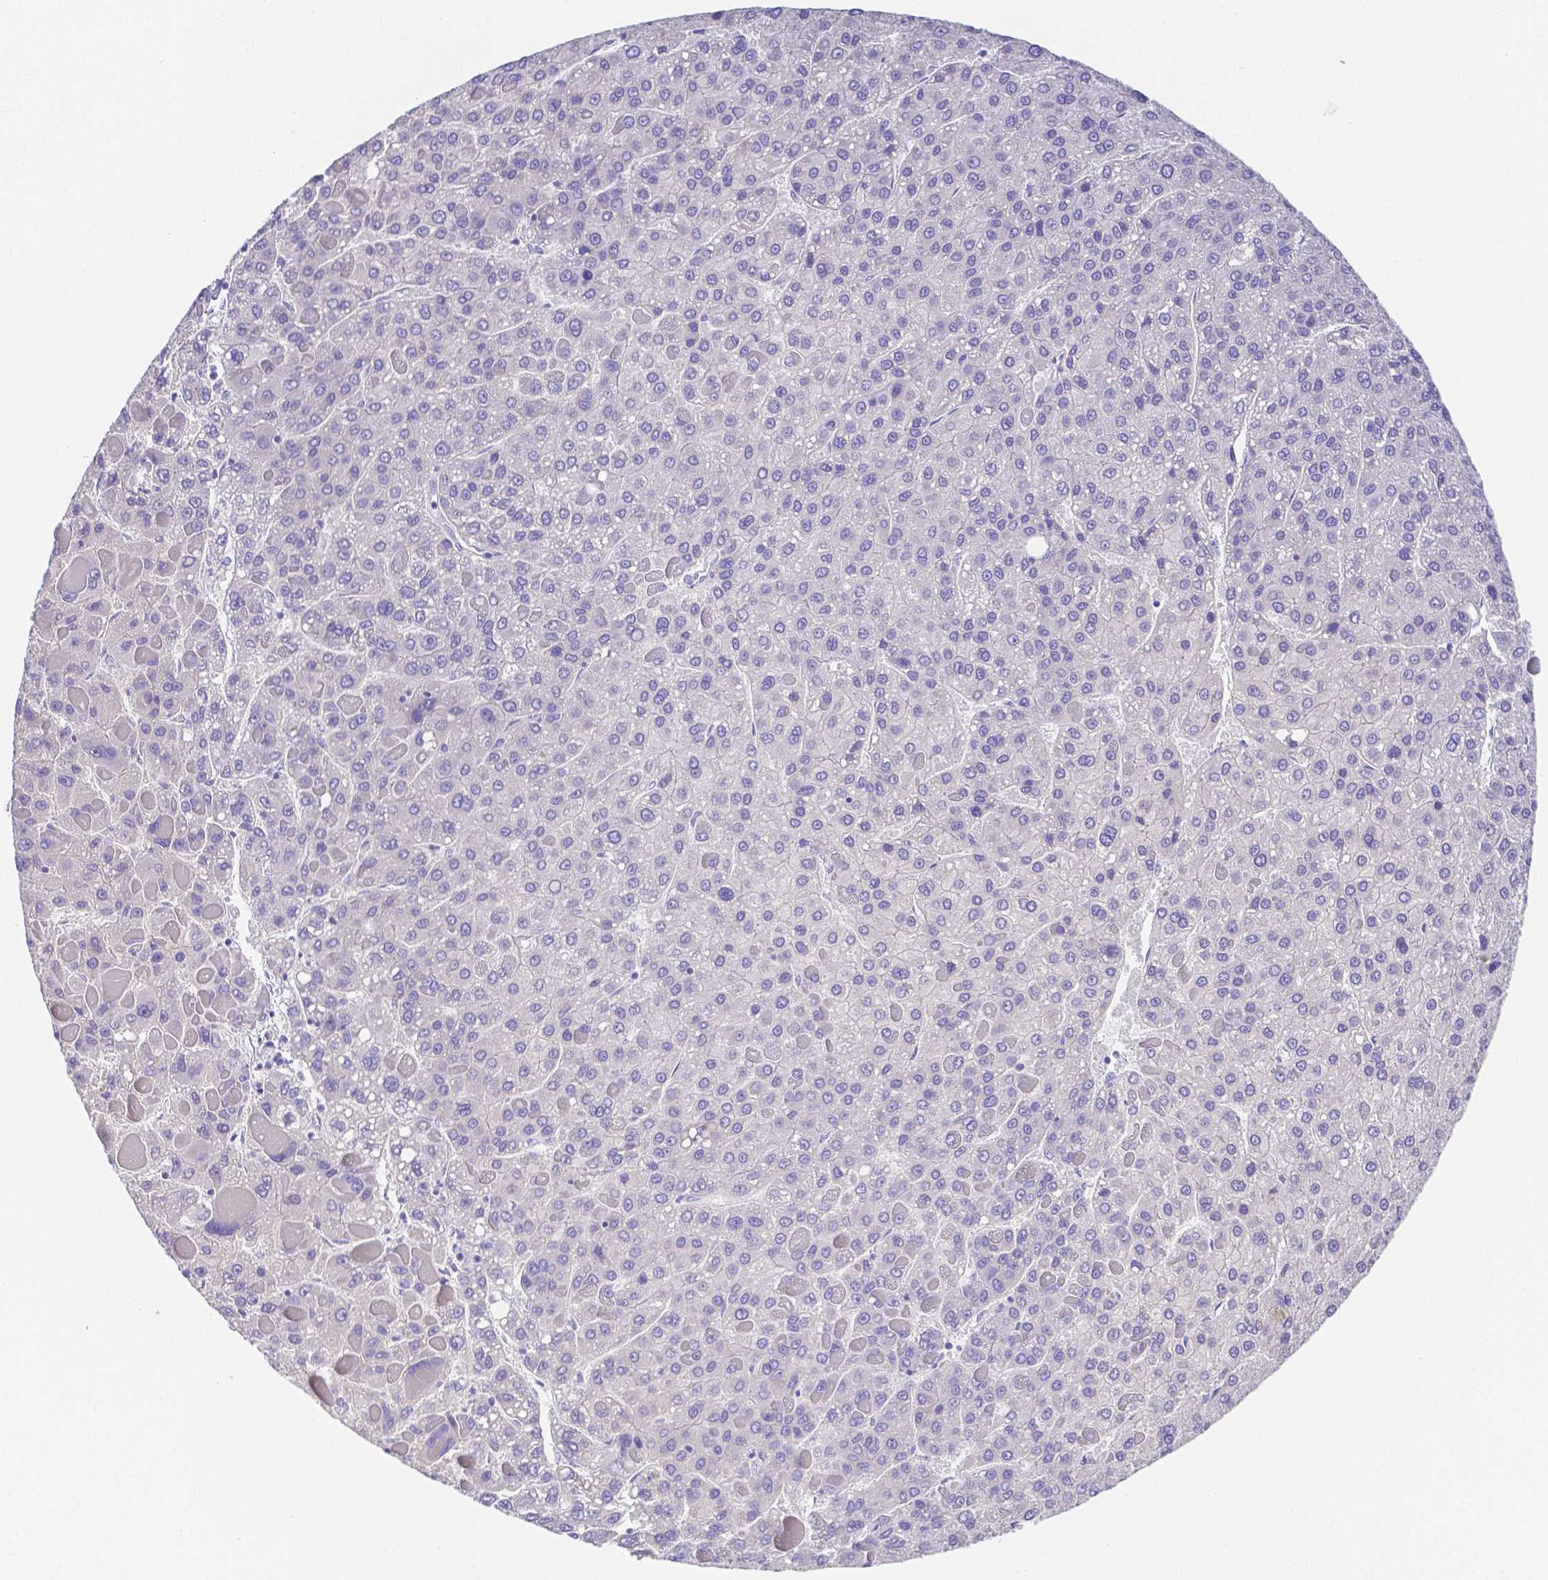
{"staining": {"intensity": "negative", "quantity": "none", "location": "none"}, "tissue": "liver cancer", "cell_type": "Tumor cells", "image_type": "cancer", "snomed": [{"axis": "morphology", "description": "Carcinoma, Hepatocellular, NOS"}, {"axis": "topography", "description": "Liver"}], "caption": "A high-resolution photomicrograph shows immunohistochemistry staining of liver hepatocellular carcinoma, which reveals no significant staining in tumor cells.", "gene": "ZG16B", "patient": {"sex": "female", "age": 82}}